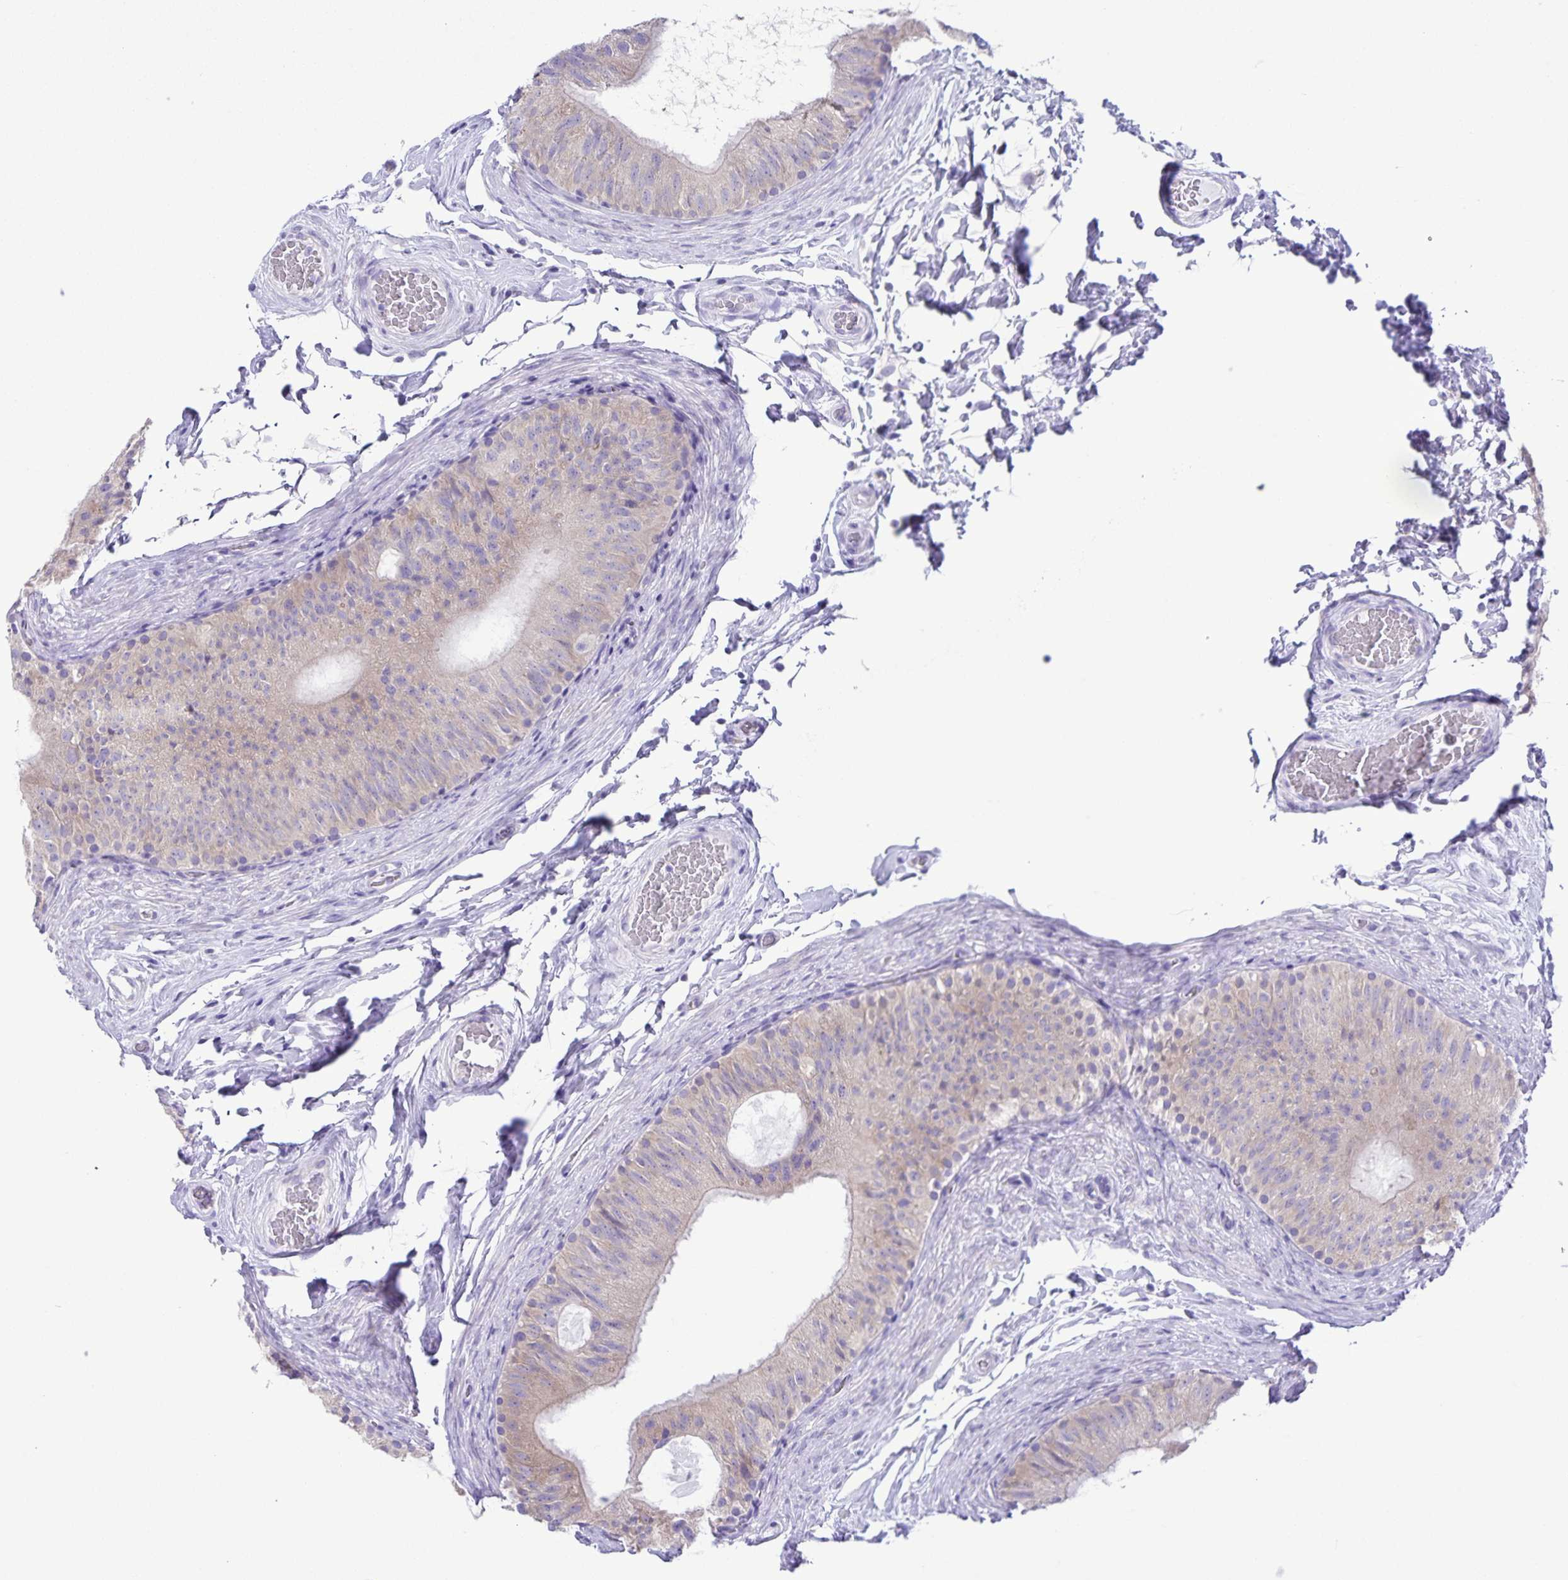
{"staining": {"intensity": "weak", "quantity": "<25%", "location": "cytoplasmic/membranous"}, "tissue": "epididymis", "cell_type": "Glandular cells", "image_type": "normal", "snomed": [{"axis": "morphology", "description": "Normal tissue, NOS"}, {"axis": "topography", "description": "Epididymis, spermatic cord, NOS"}, {"axis": "topography", "description": "Epididymis"}], "caption": "Image shows no significant protein expression in glandular cells of unremarkable epididymis.", "gene": "CAPSL", "patient": {"sex": "male", "age": 31}}